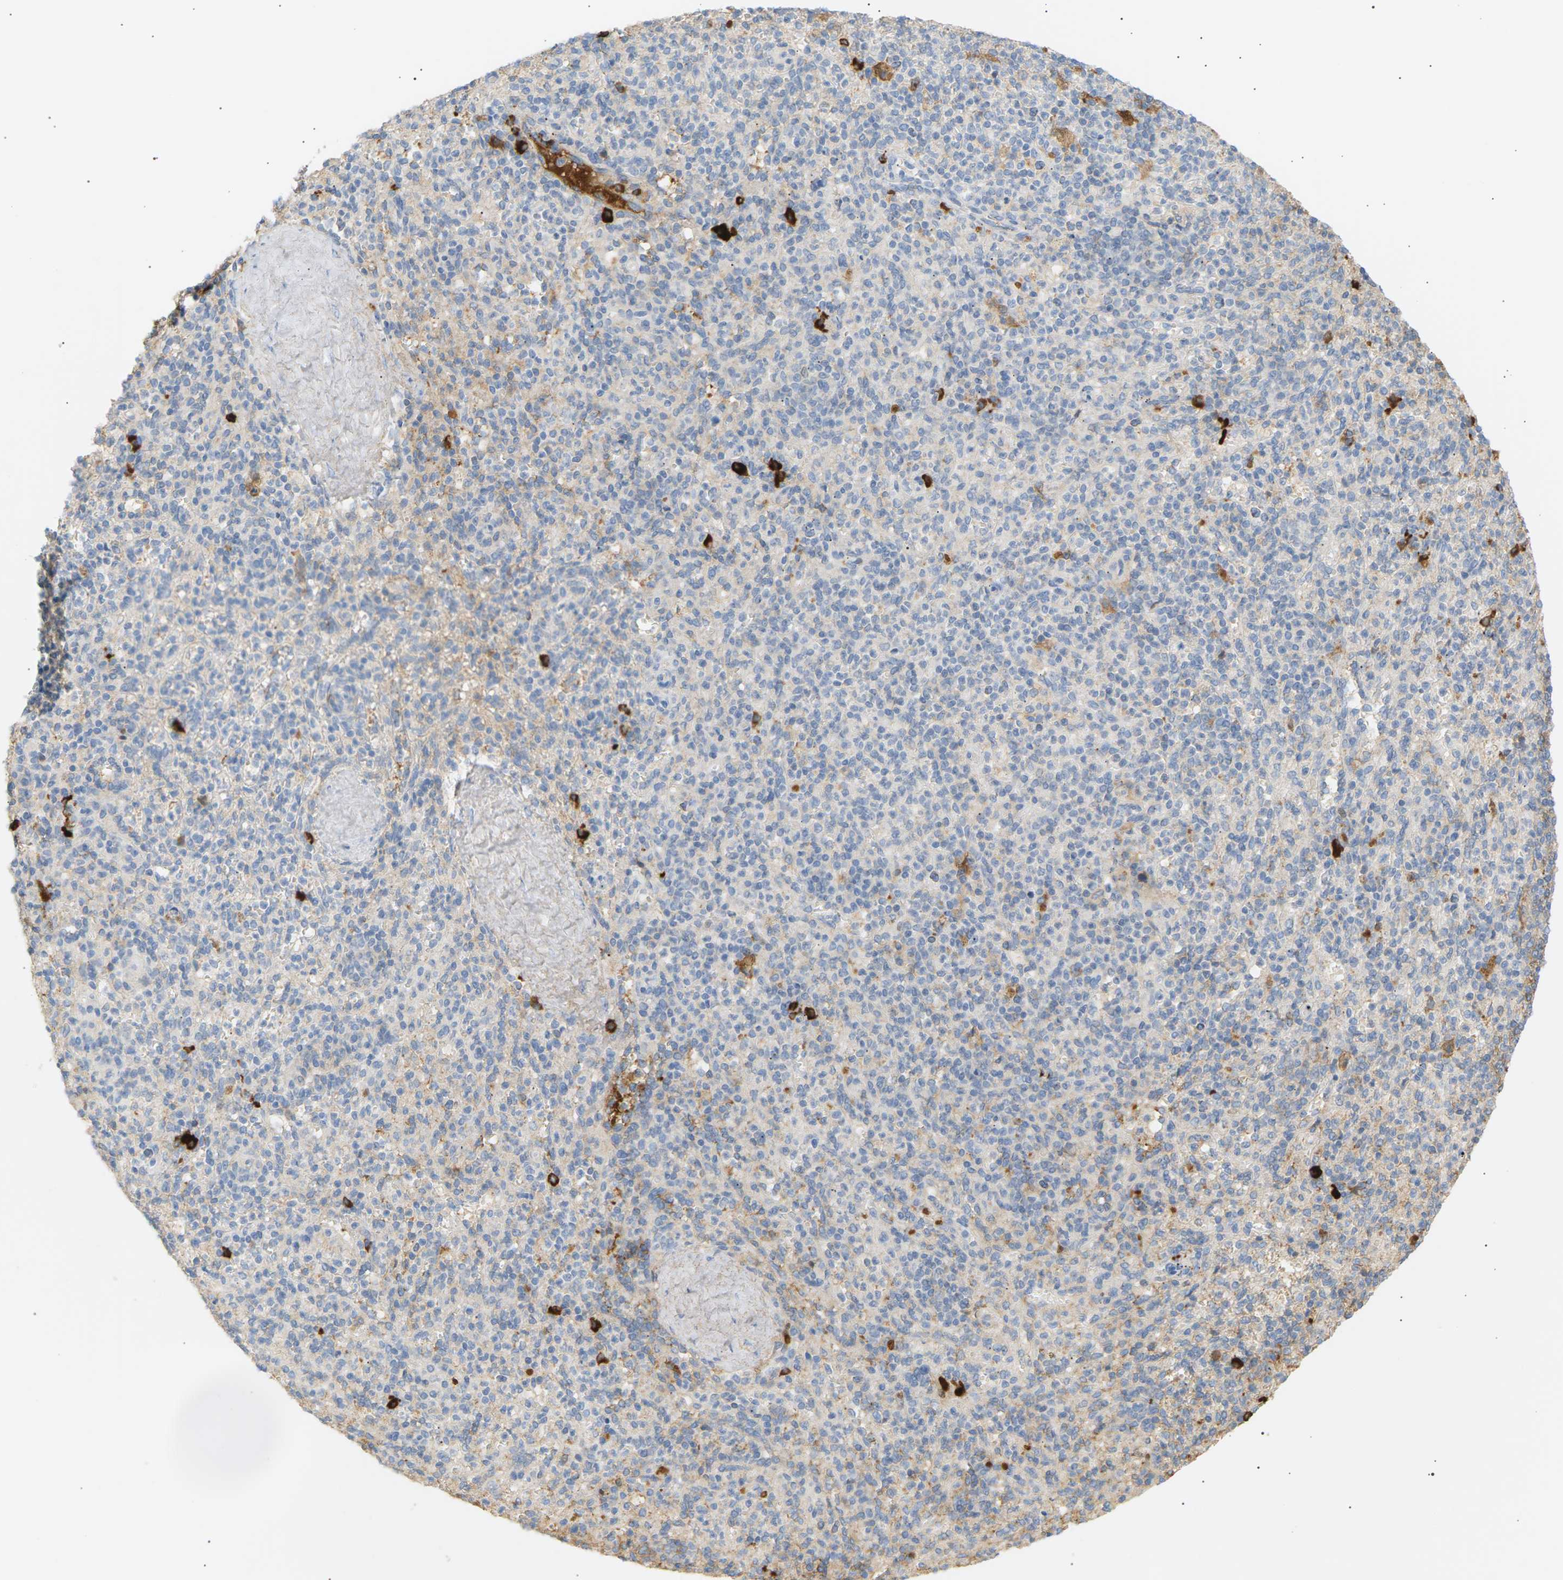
{"staining": {"intensity": "strong", "quantity": "<25%", "location": "cytoplasmic/membranous"}, "tissue": "spleen", "cell_type": "Cells in red pulp", "image_type": "normal", "snomed": [{"axis": "morphology", "description": "Normal tissue, NOS"}, {"axis": "topography", "description": "Spleen"}], "caption": "Spleen stained with a brown dye shows strong cytoplasmic/membranous positive positivity in about <25% of cells in red pulp.", "gene": "IGLC3", "patient": {"sex": "male", "age": 36}}